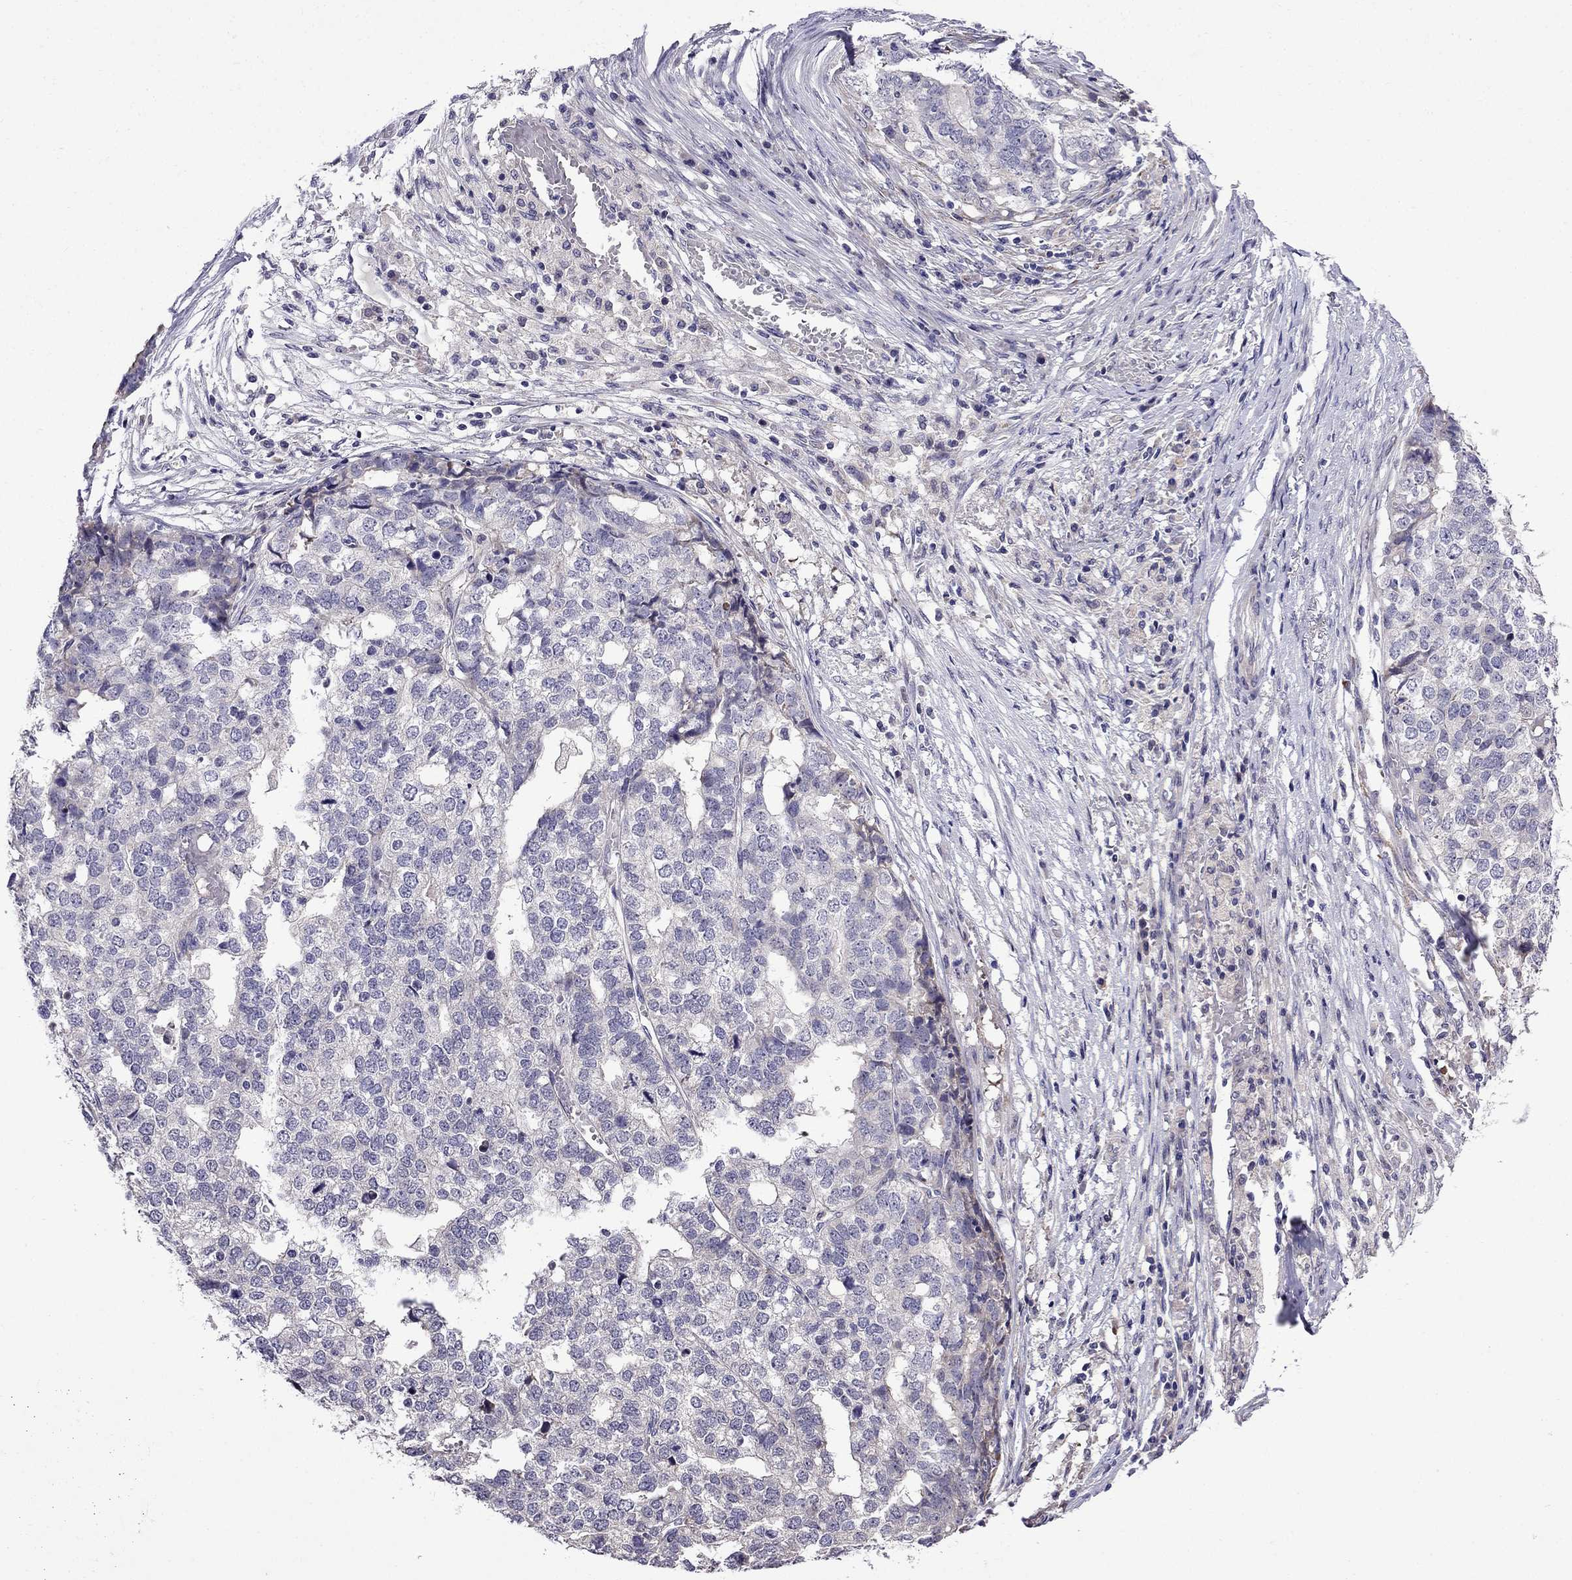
{"staining": {"intensity": "negative", "quantity": "none", "location": "none"}, "tissue": "stomach cancer", "cell_type": "Tumor cells", "image_type": "cancer", "snomed": [{"axis": "morphology", "description": "Adenocarcinoma, NOS"}, {"axis": "topography", "description": "Stomach"}], "caption": "Stomach adenocarcinoma was stained to show a protein in brown. There is no significant staining in tumor cells.", "gene": "PI16", "patient": {"sex": "male", "age": 69}}